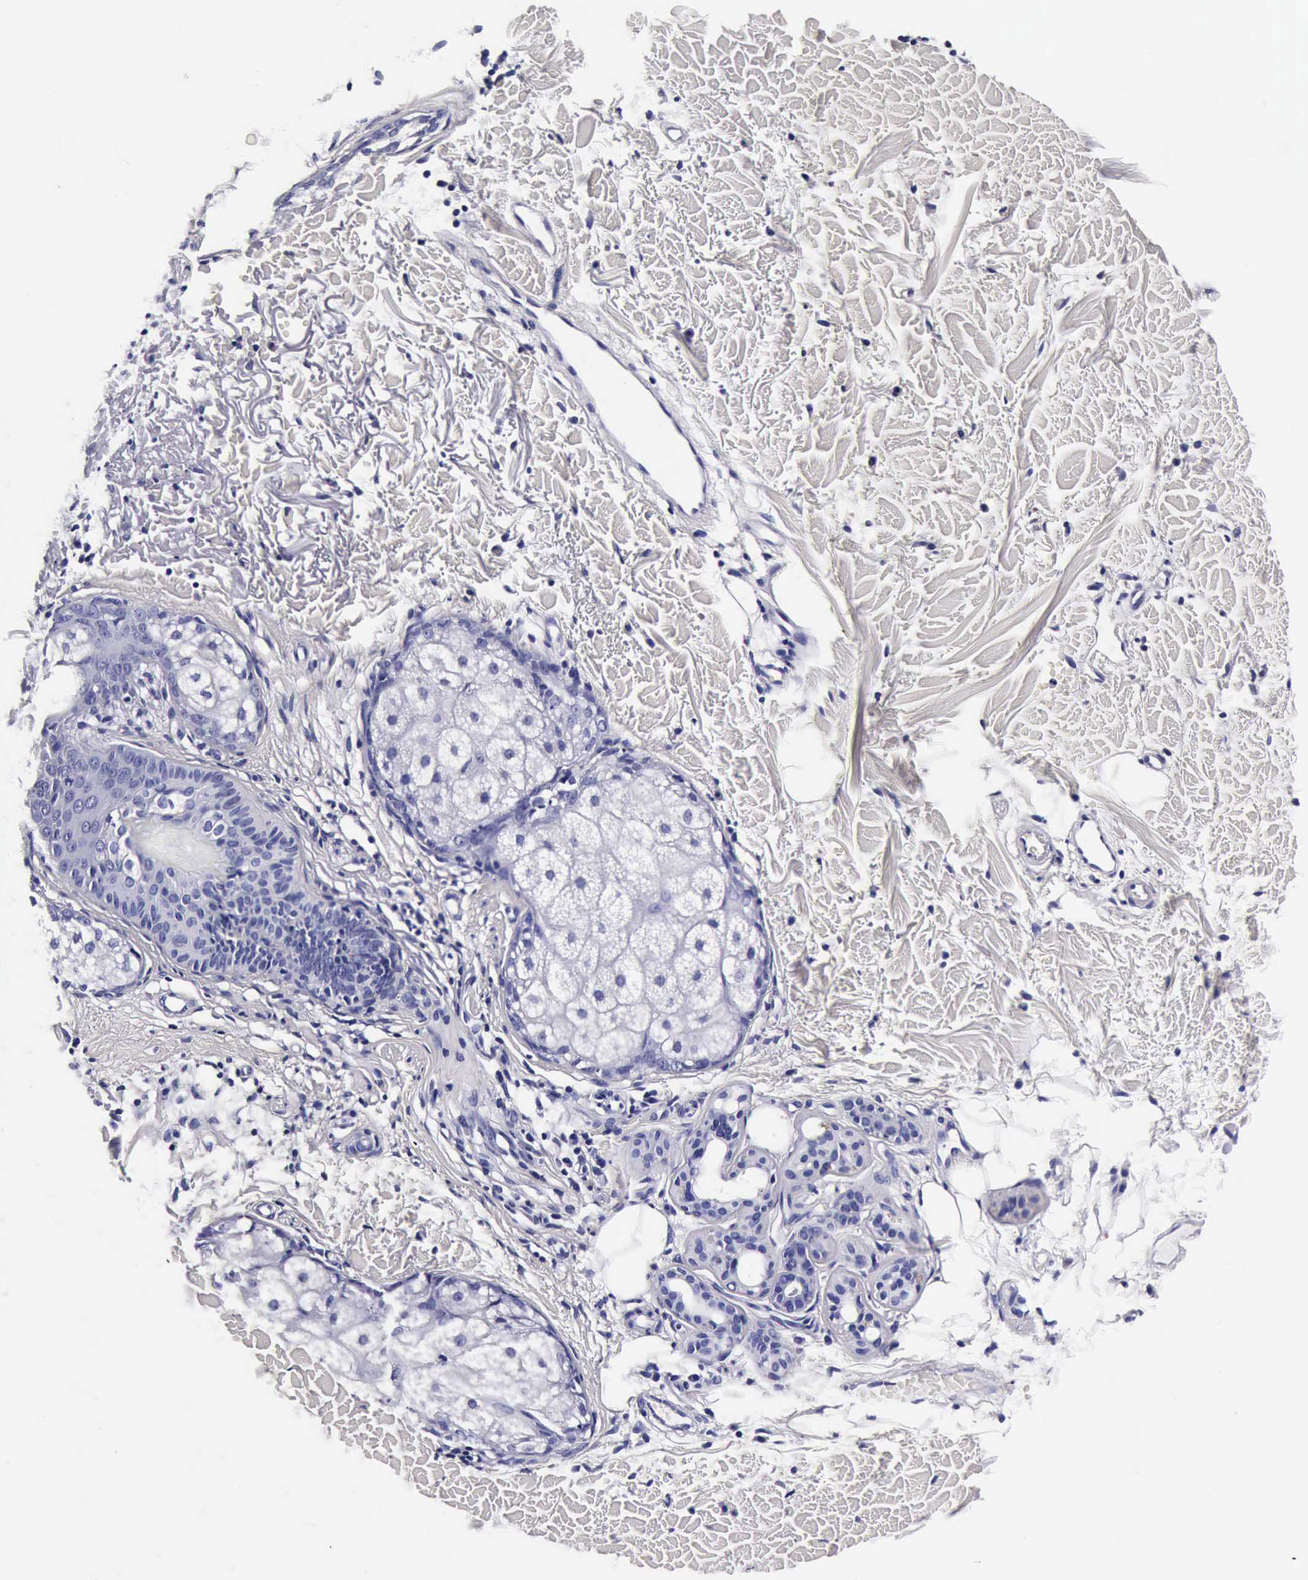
{"staining": {"intensity": "negative", "quantity": "none", "location": "none"}, "tissue": "skin cancer", "cell_type": "Tumor cells", "image_type": "cancer", "snomed": [{"axis": "morphology", "description": "Basal cell carcinoma"}, {"axis": "topography", "description": "Skin"}], "caption": "Micrograph shows no protein staining in tumor cells of skin cancer tissue.", "gene": "IAPP", "patient": {"sex": "female", "age": 81}}